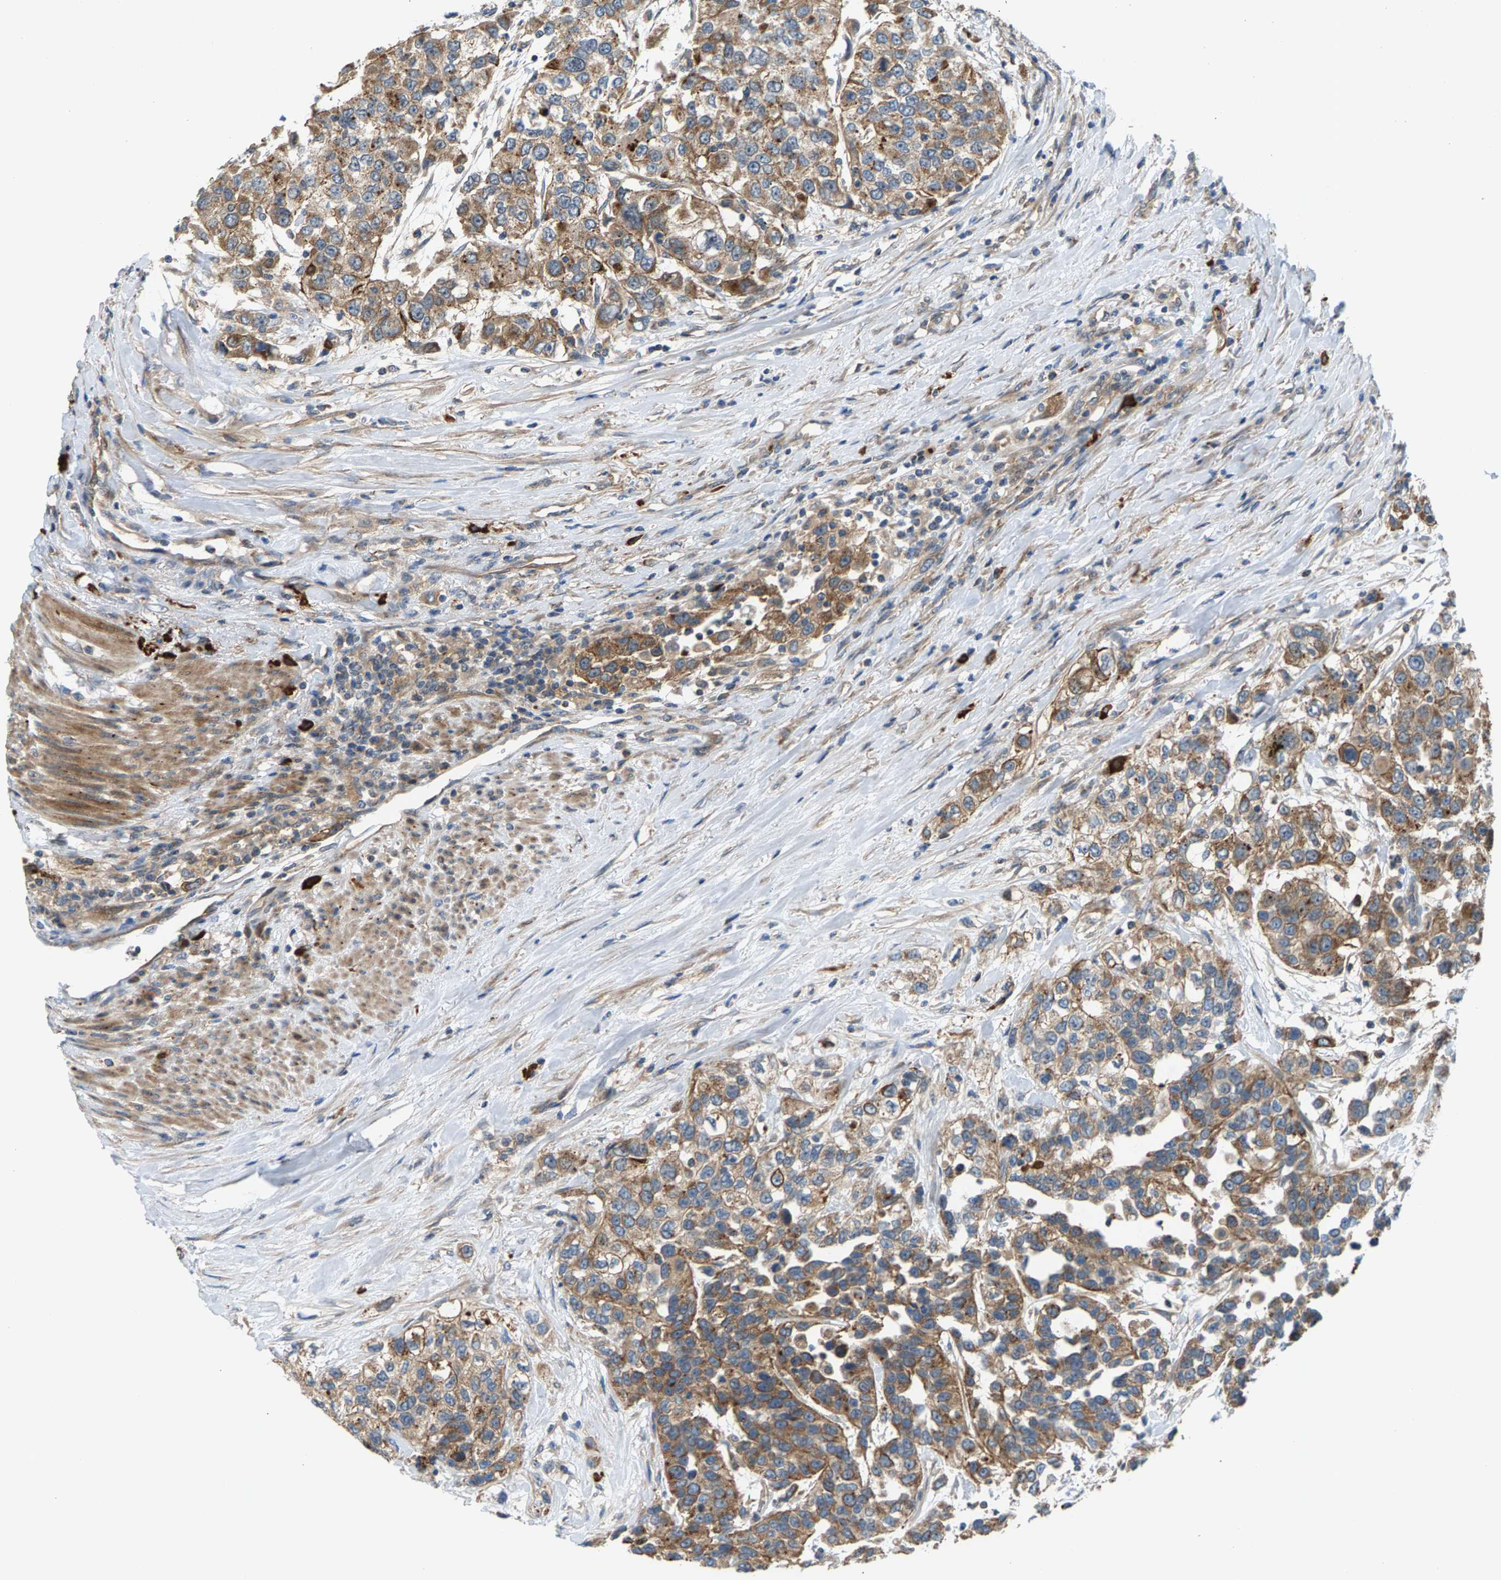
{"staining": {"intensity": "moderate", "quantity": ">75%", "location": "cytoplasmic/membranous"}, "tissue": "urothelial cancer", "cell_type": "Tumor cells", "image_type": "cancer", "snomed": [{"axis": "morphology", "description": "Urothelial carcinoma, High grade"}, {"axis": "topography", "description": "Urinary bladder"}], "caption": "A histopathology image showing moderate cytoplasmic/membranous expression in about >75% of tumor cells in high-grade urothelial carcinoma, as visualized by brown immunohistochemical staining.", "gene": "PDCL", "patient": {"sex": "female", "age": 80}}